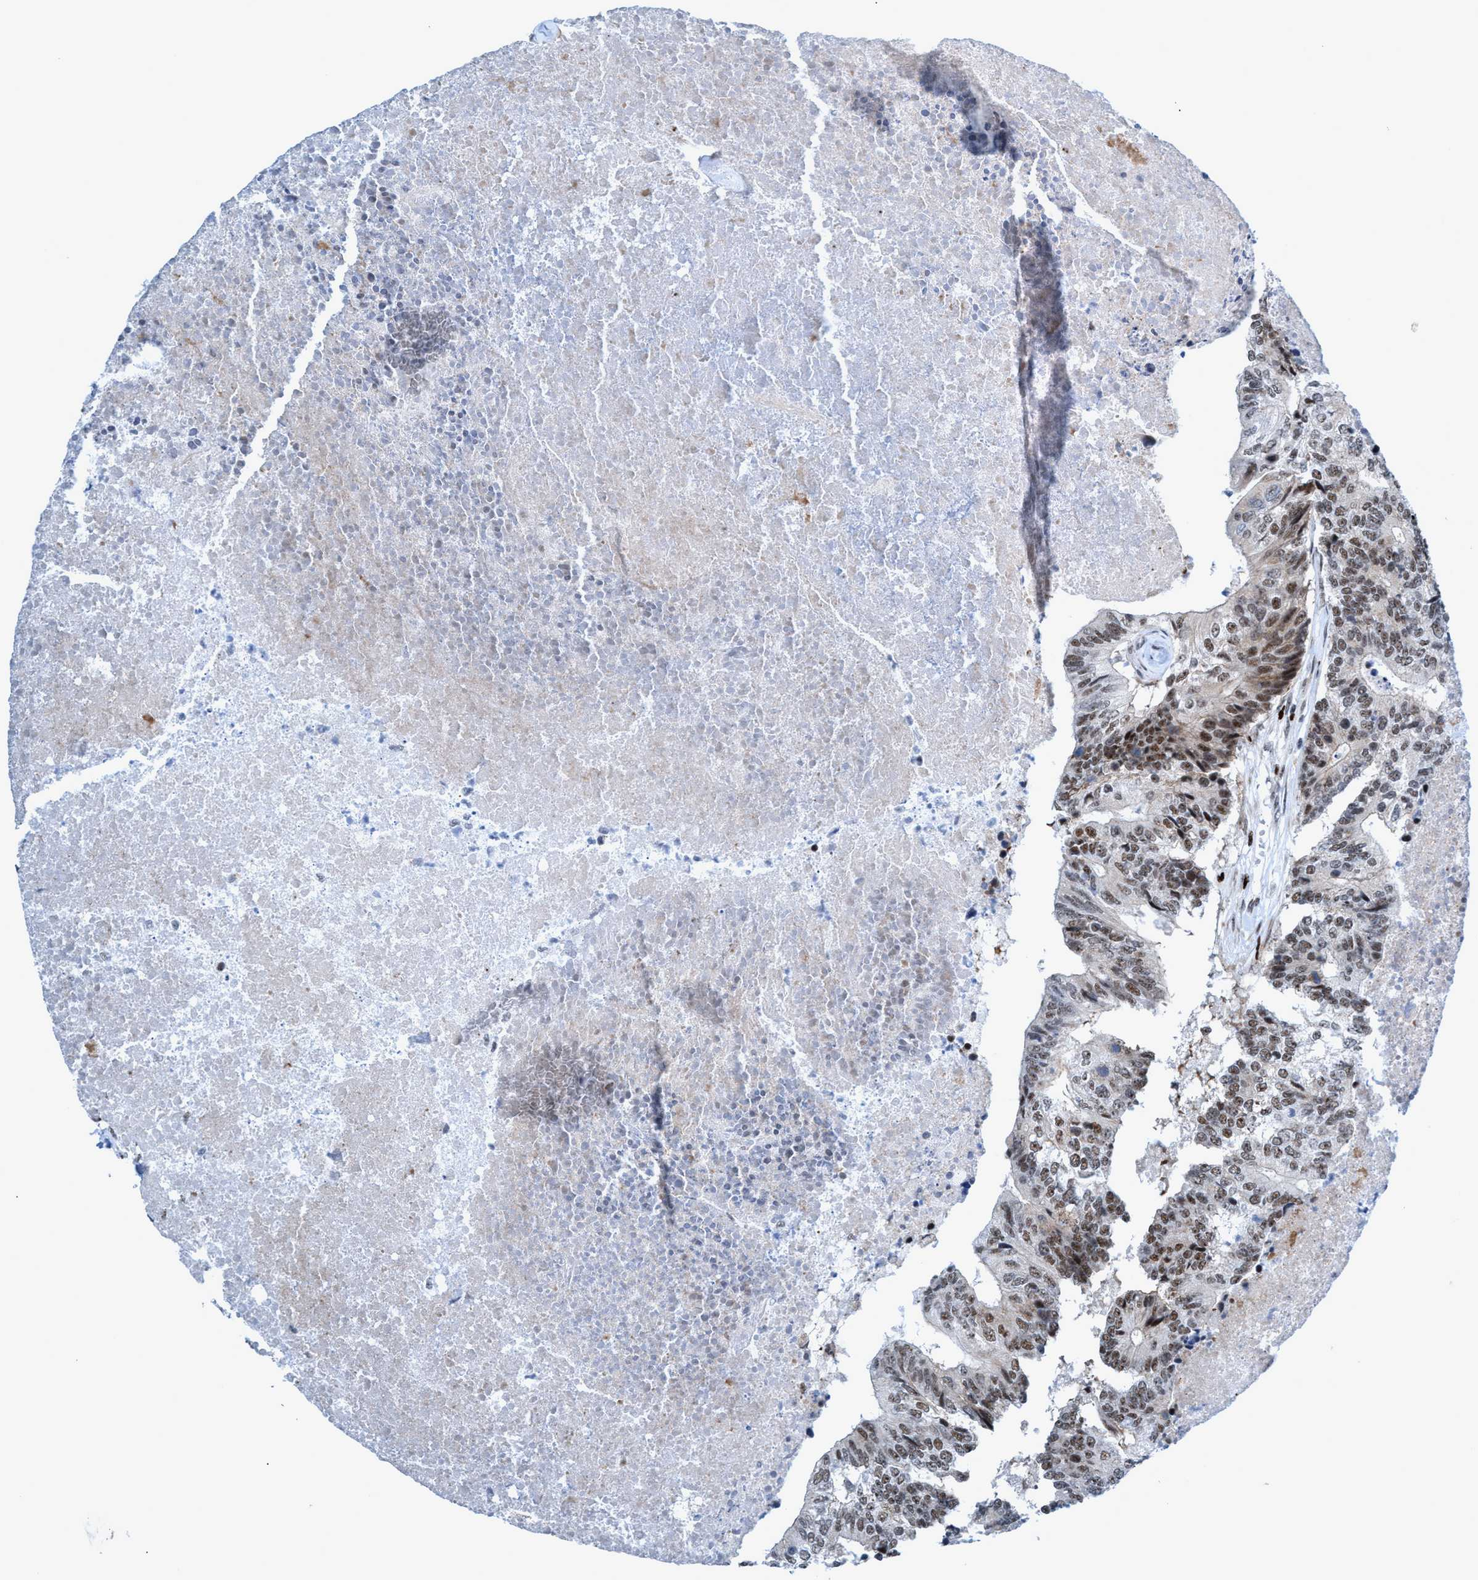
{"staining": {"intensity": "moderate", "quantity": "25%-75%", "location": "nuclear"}, "tissue": "colorectal cancer", "cell_type": "Tumor cells", "image_type": "cancer", "snomed": [{"axis": "morphology", "description": "Adenocarcinoma, NOS"}, {"axis": "topography", "description": "Colon"}], "caption": "This image displays colorectal cancer stained with immunohistochemistry (IHC) to label a protein in brown. The nuclear of tumor cells show moderate positivity for the protein. Nuclei are counter-stained blue.", "gene": "CWC27", "patient": {"sex": "female", "age": 67}}